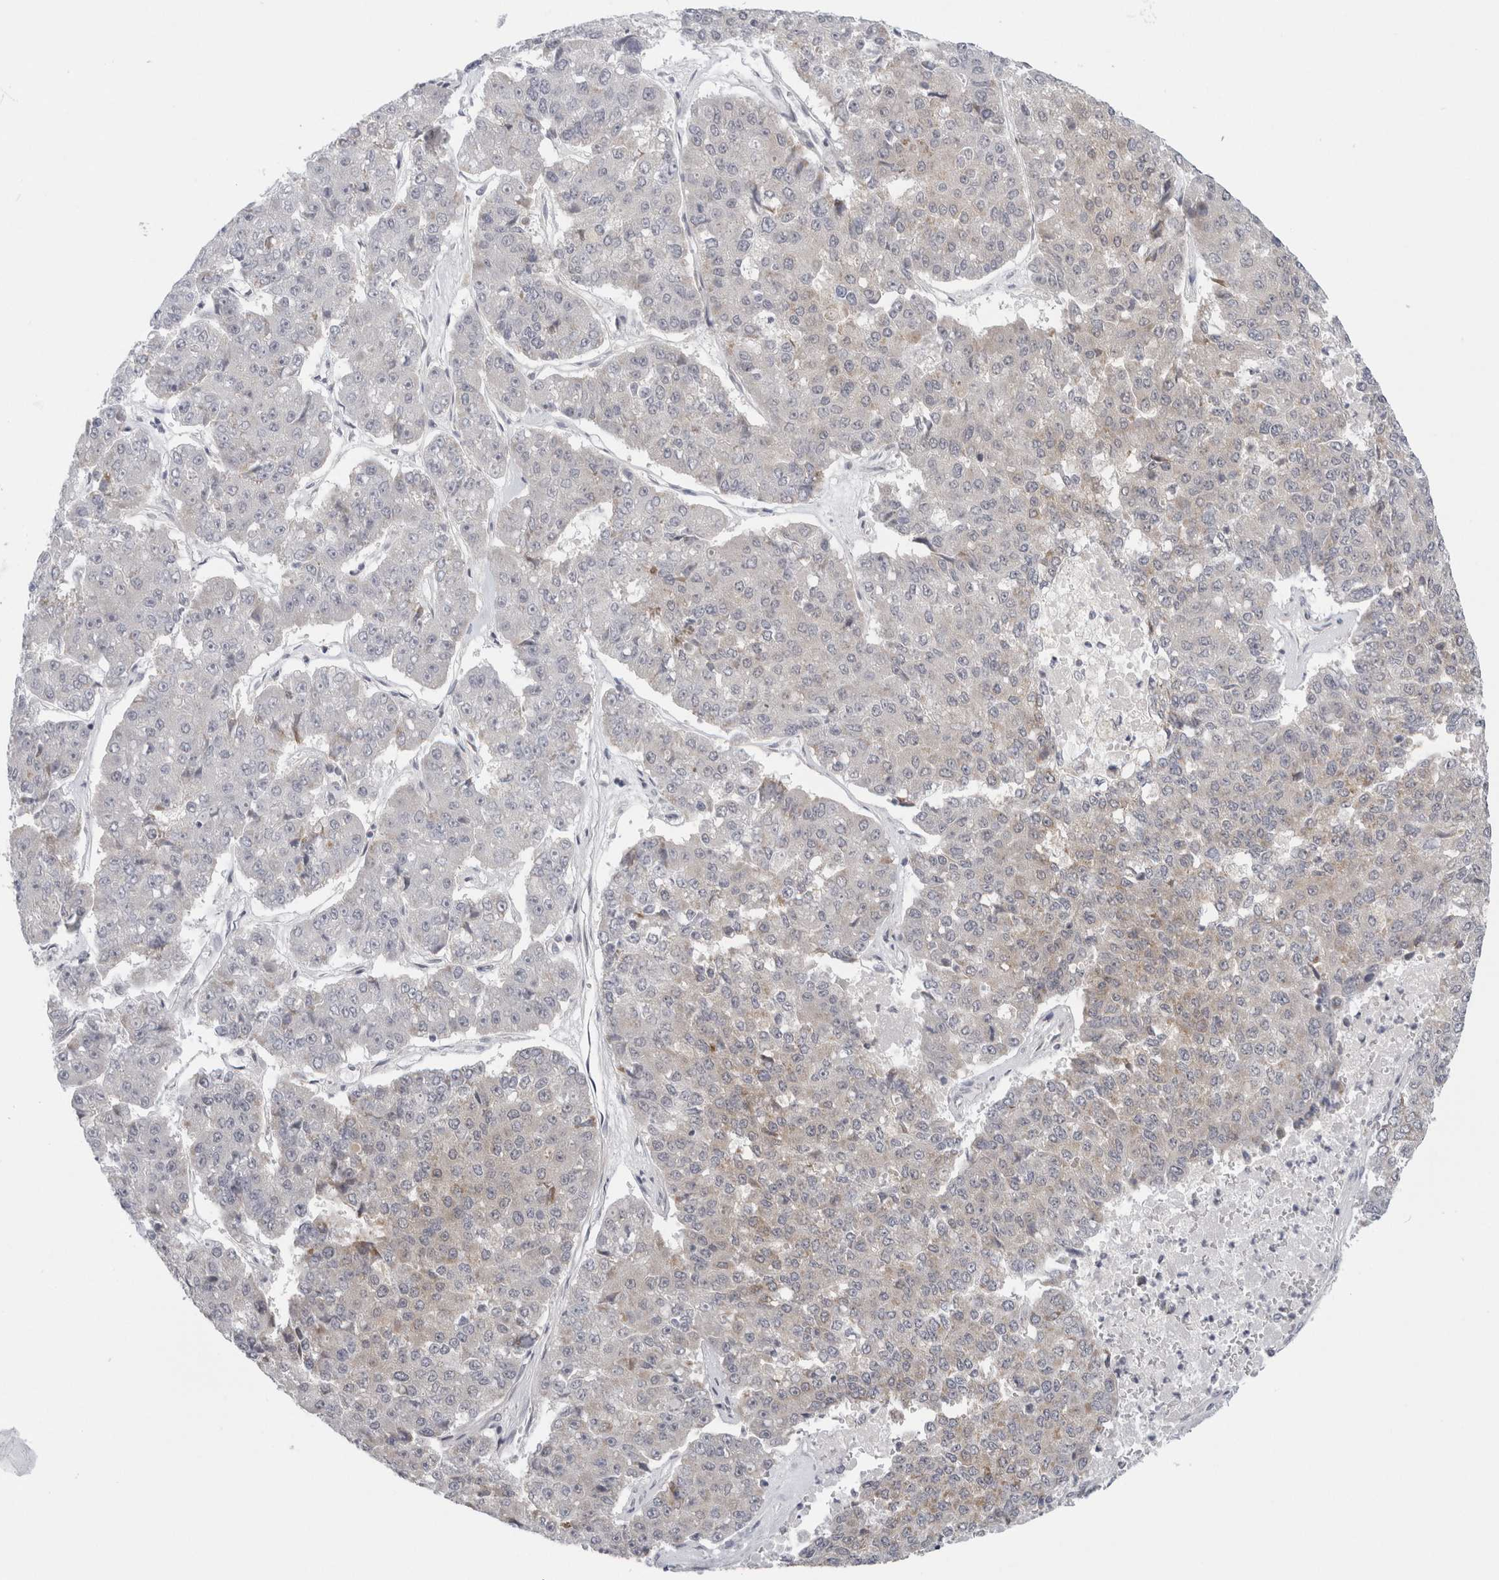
{"staining": {"intensity": "weak", "quantity": "<25%", "location": "cytoplasmic/membranous"}, "tissue": "pancreatic cancer", "cell_type": "Tumor cells", "image_type": "cancer", "snomed": [{"axis": "morphology", "description": "Adenocarcinoma, NOS"}, {"axis": "topography", "description": "Pancreas"}], "caption": "The micrograph exhibits no significant expression in tumor cells of pancreatic adenocarcinoma.", "gene": "FAHD1", "patient": {"sex": "male", "age": 50}}